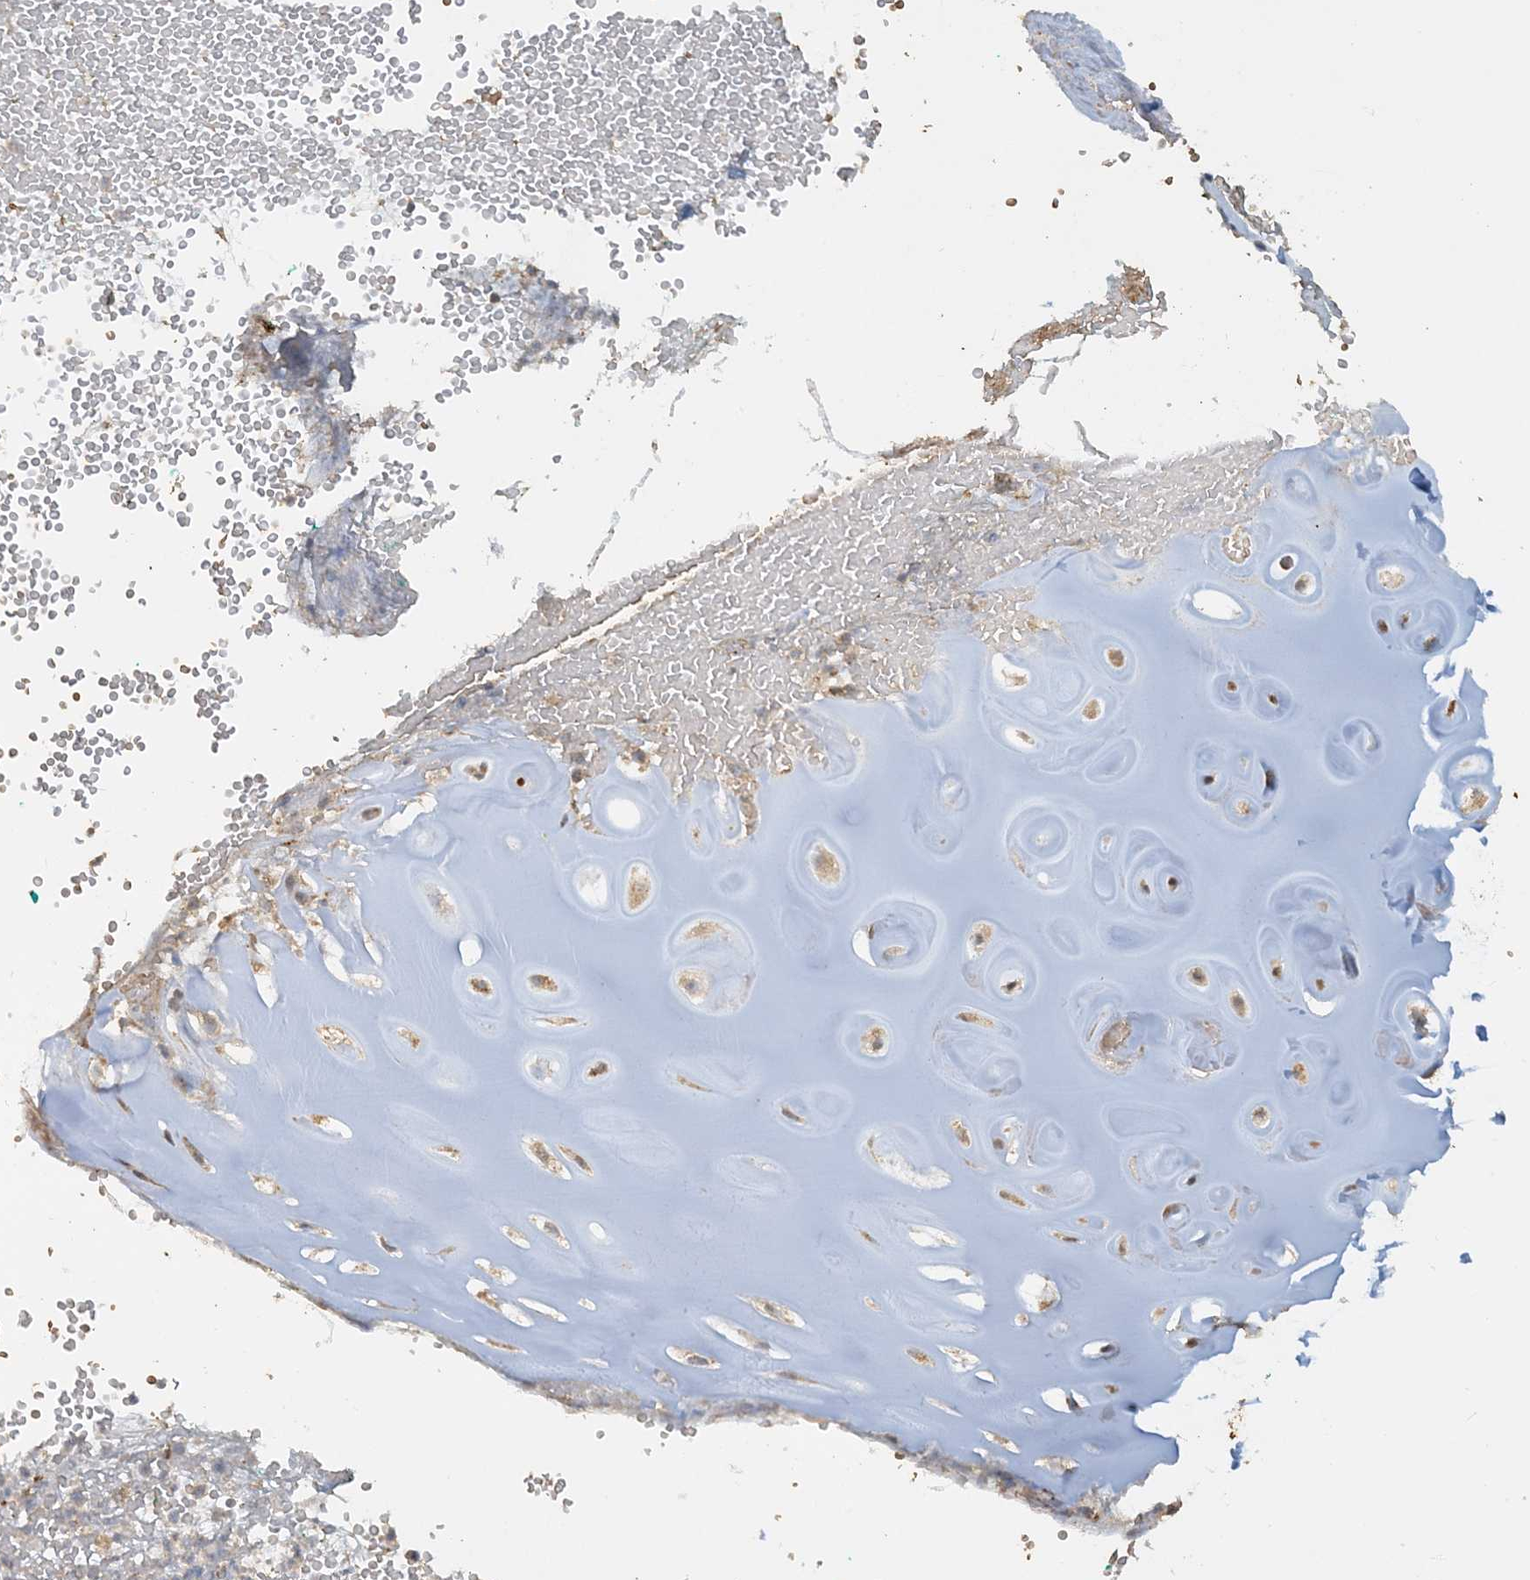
{"staining": {"intensity": "moderate", "quantity": ">75%", "location": "cytoplasmic/membranous"}, "tissue": "soft tissue", "cell_type": "Chondrocytes", "image_type": "normal", "snomed": [{"axis": "morphology", "description": "Normal tissue, NOS"}, {"axis": "morphology", "description": "Basal cell carcinoma"}, {"axis": "topography", "description": "Cartilage tissue"}, {"axis": "topography", "description": "Nasopharynx"}, {"axis": "topography", "description": "Oral tissue"}], "caption": "Normal soft tissue exhibits moderate cytoplasmic/membranous expression in approximately >75% of chondrocytes.", "gene": "SFMBT2", "patient": {"sex": "female", "age": 77}}